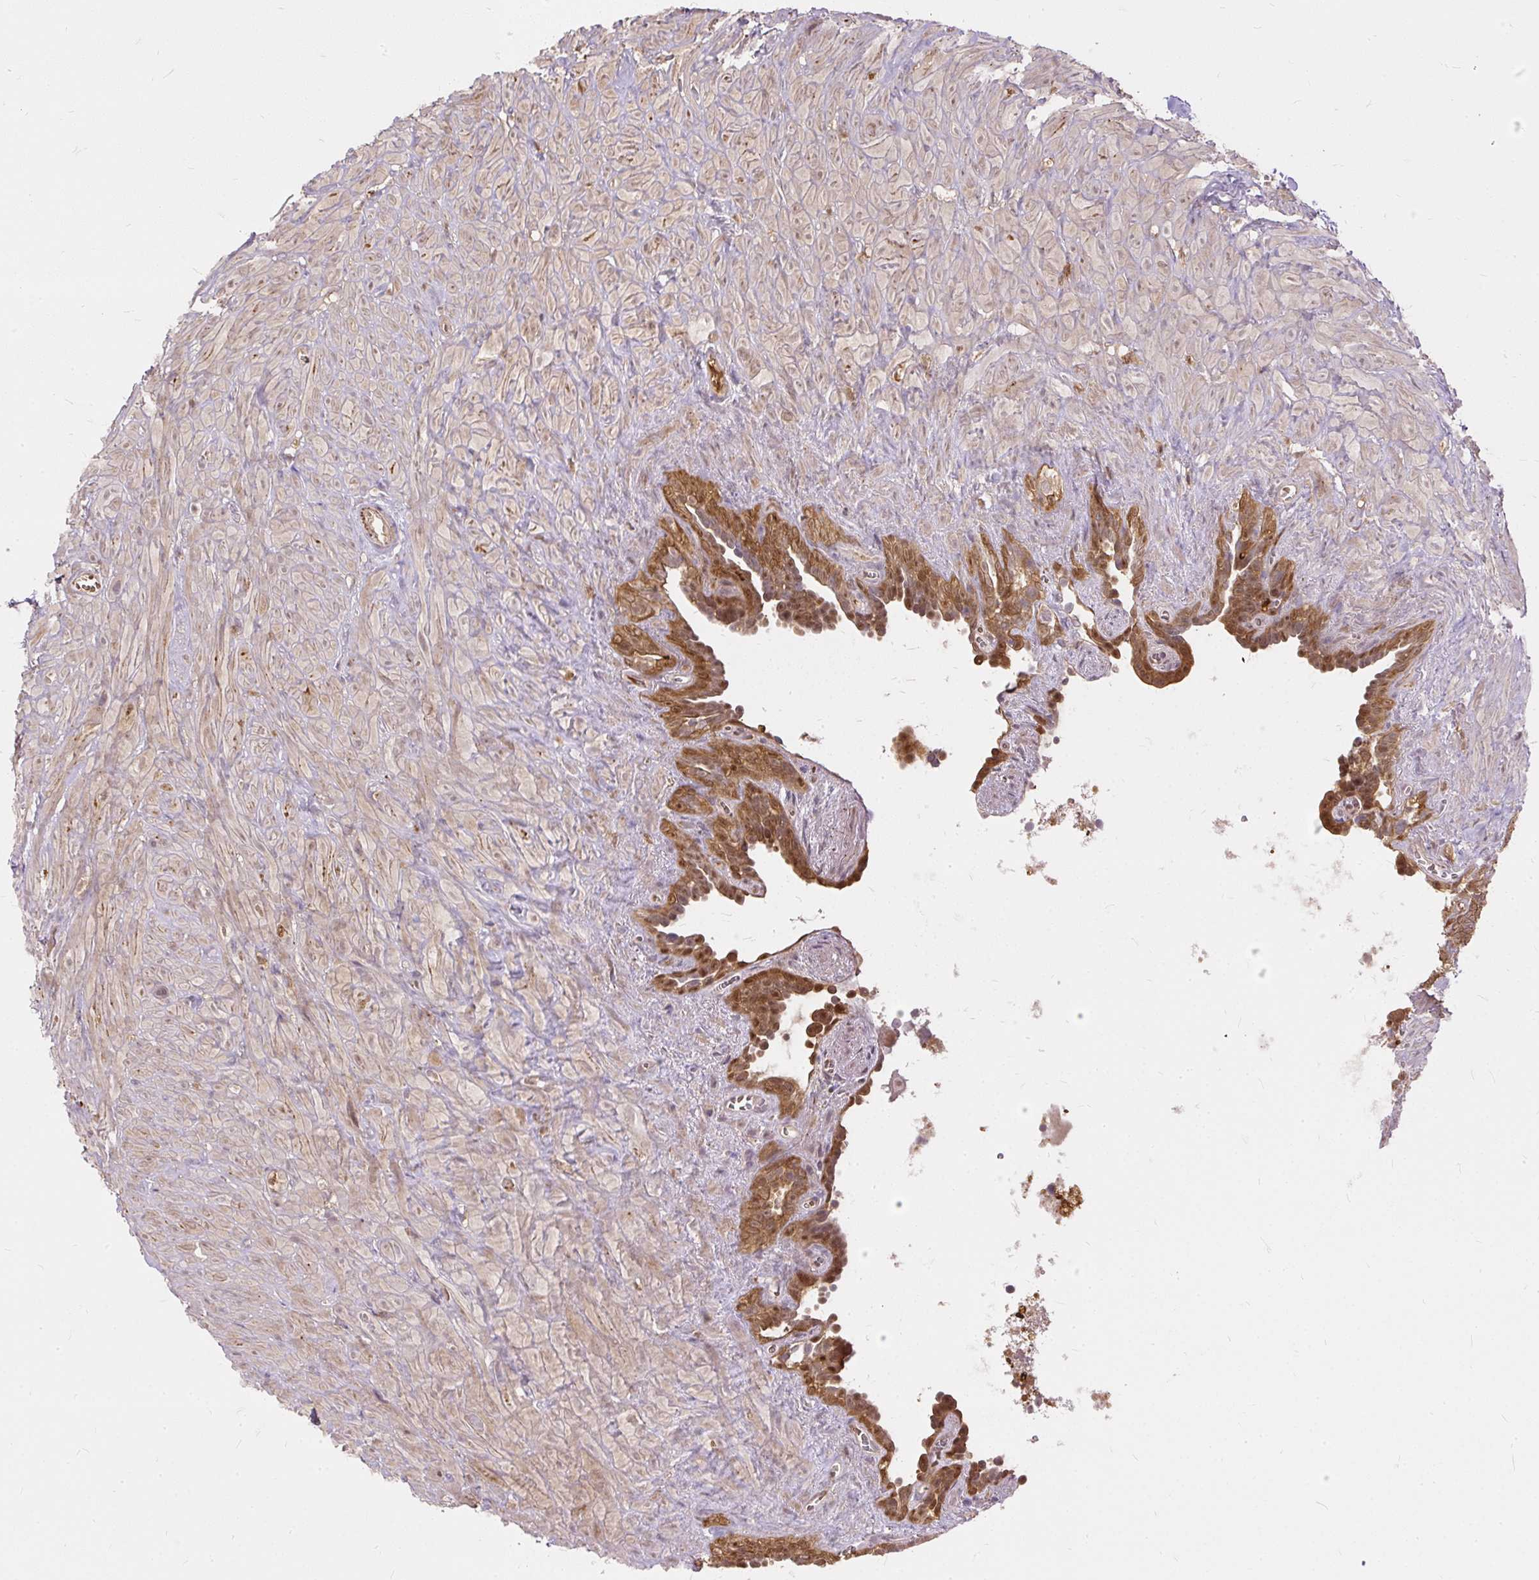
{"staining": {"intensity": "moderate", "quantity": "25%-75%", "location": "cytoplasmic/membranous,nuclear"}, "tissue": "seminal vesicle", "cell_type": "Glandular cells", "image_type": "normal", "snomed": [{"axis": "morphology", "description": "Normal tissue, NOS"}, {"axis": "topography", "description": "Seminal veicle"}], "caption": "Moderate cytoplasmic/membranous,nuclear positivity is present in about 25%-75% of glandular cells in benign seminal vesicle.", "gene": "AP5S1", "patient": {"sex": "male", "age": 76}}